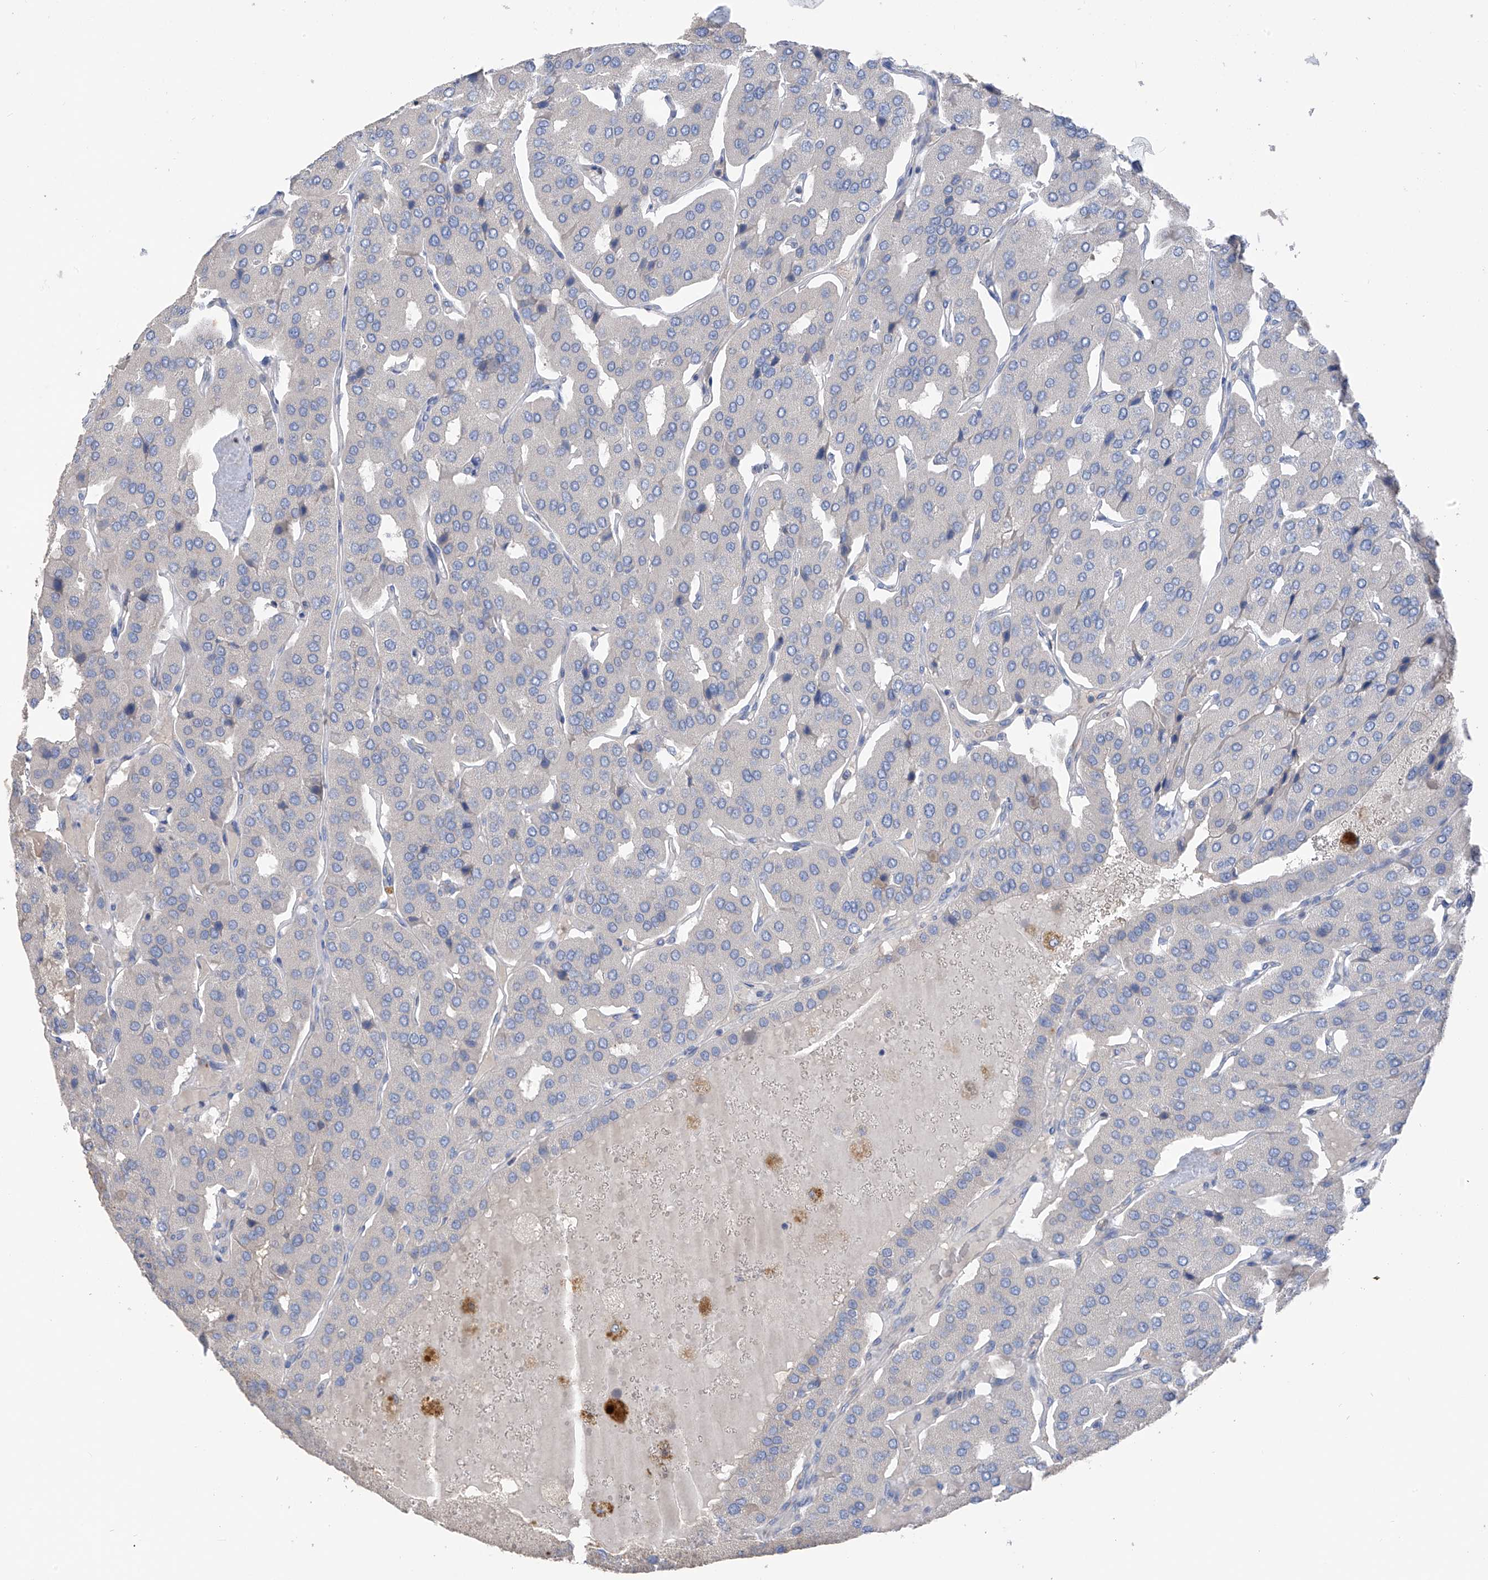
{"staining": {"intensity": "negative", "quantity": "none", "location": "none"}, "tissue": "parathyroid gland", "cell_type": "Glandular cells", "image_type": "normal", "snomed": [{"axis": "morphology", "description": "Normal tissue, NOS"}, {"axis": "morphology", "description": "Adenoma, NOS"}, {"axis": "topography", "description": "Parathyroid gland"}], "caption": "Parathyroid gland was stained to show a protein in brown. There is no significant expression in glandular cells. The staining is performed using DAB brown chromogen with nuclei counter-stained in using hematoxylin.", "gene": "GALNTL6", "patient": {"sex": "female", "age": 86}}